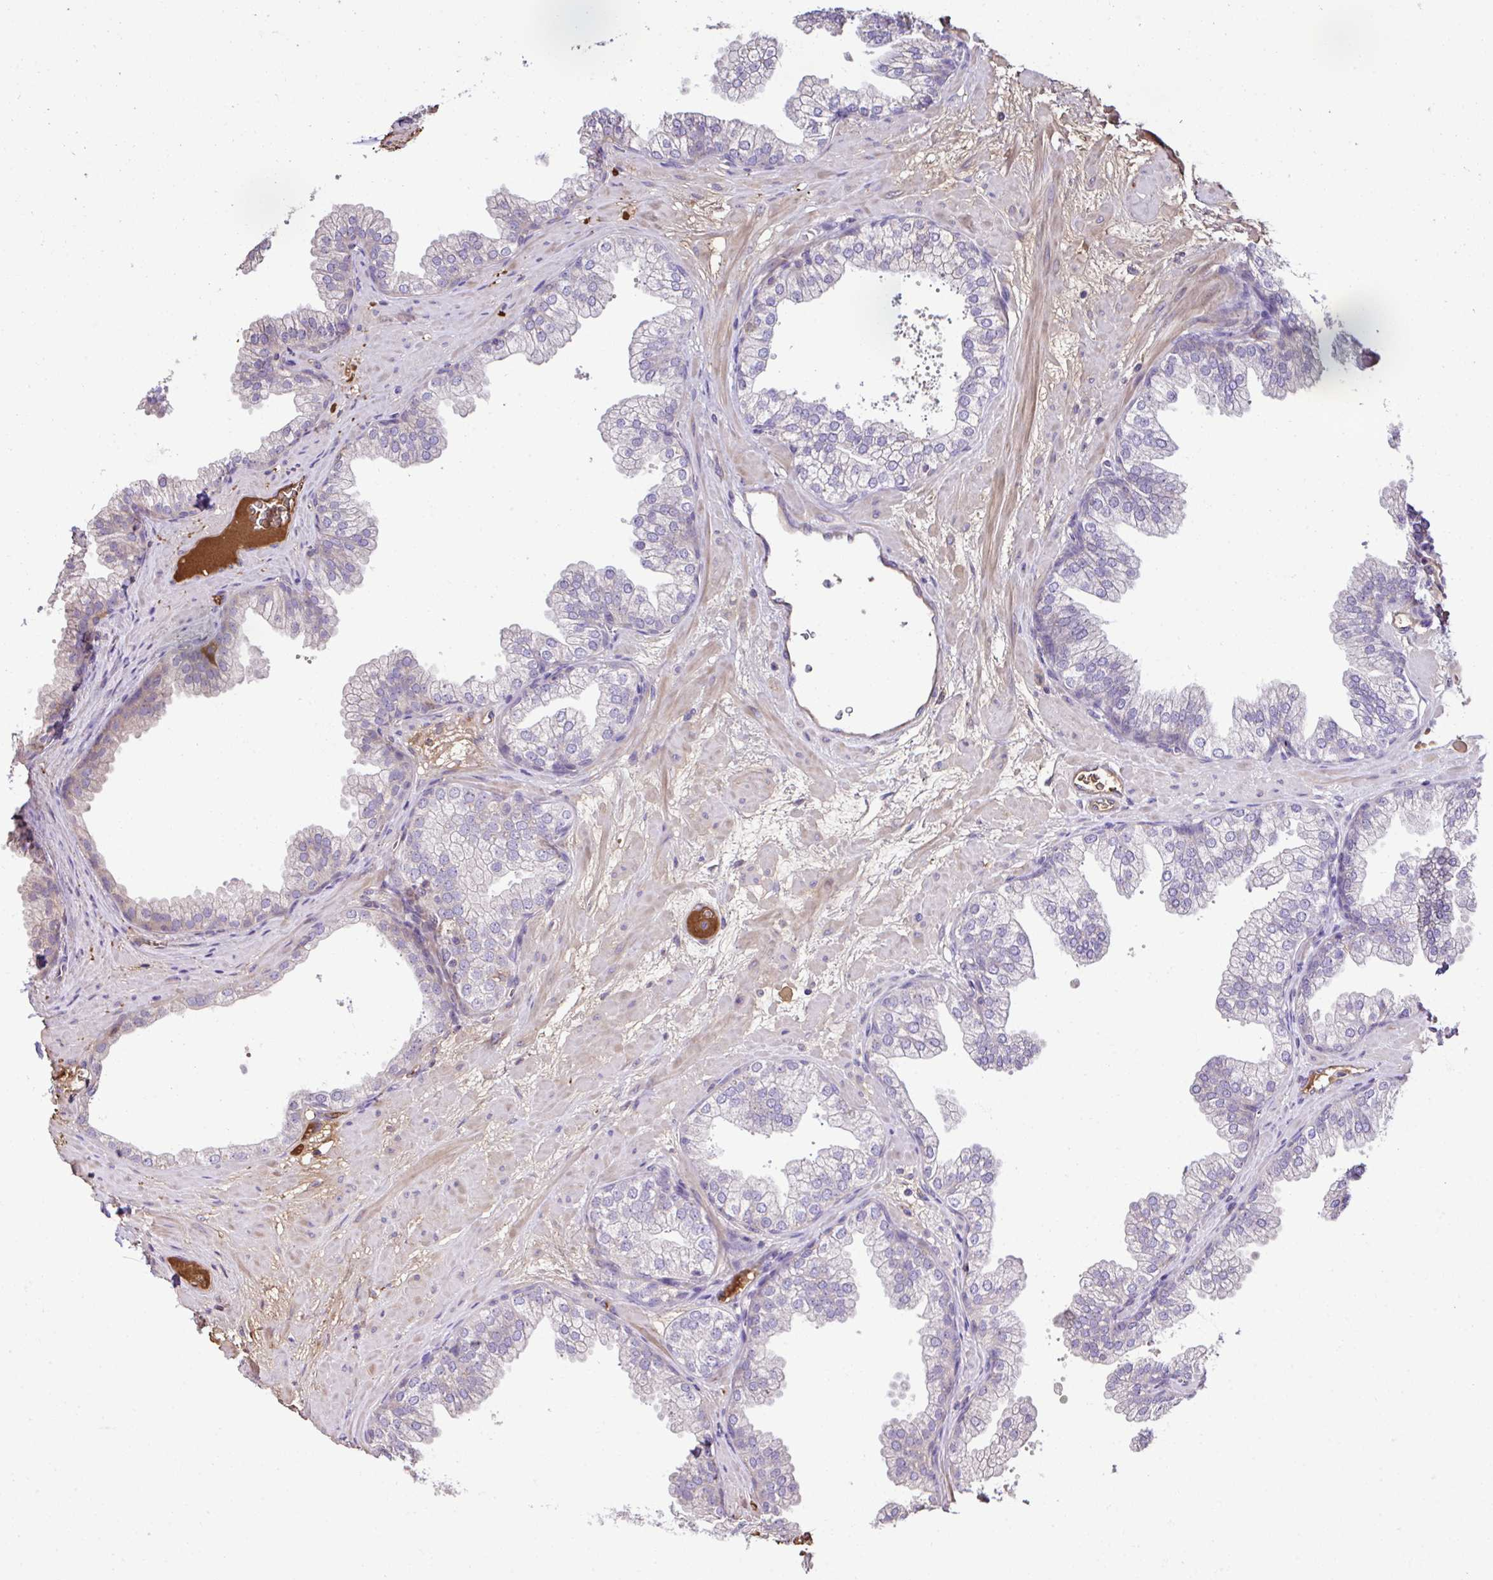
{"staining": {"intensity": "negative", "quantity": "none", "location": "none"}, "tissue": "prostate", "cell_type": "Glandular cells", "image_type": "normal", "snomed": [{"axis": "morphology", "description": "Normal tissue, NOS"}, {"axis": "topography", "description": "Prostate"}], "caption": "Immunohistochemistry of unremarkable human prostate reveals no positivity in glandular cells.", "gene": "CCDC85C", "patient": {"sex": "male", "age": 37}}